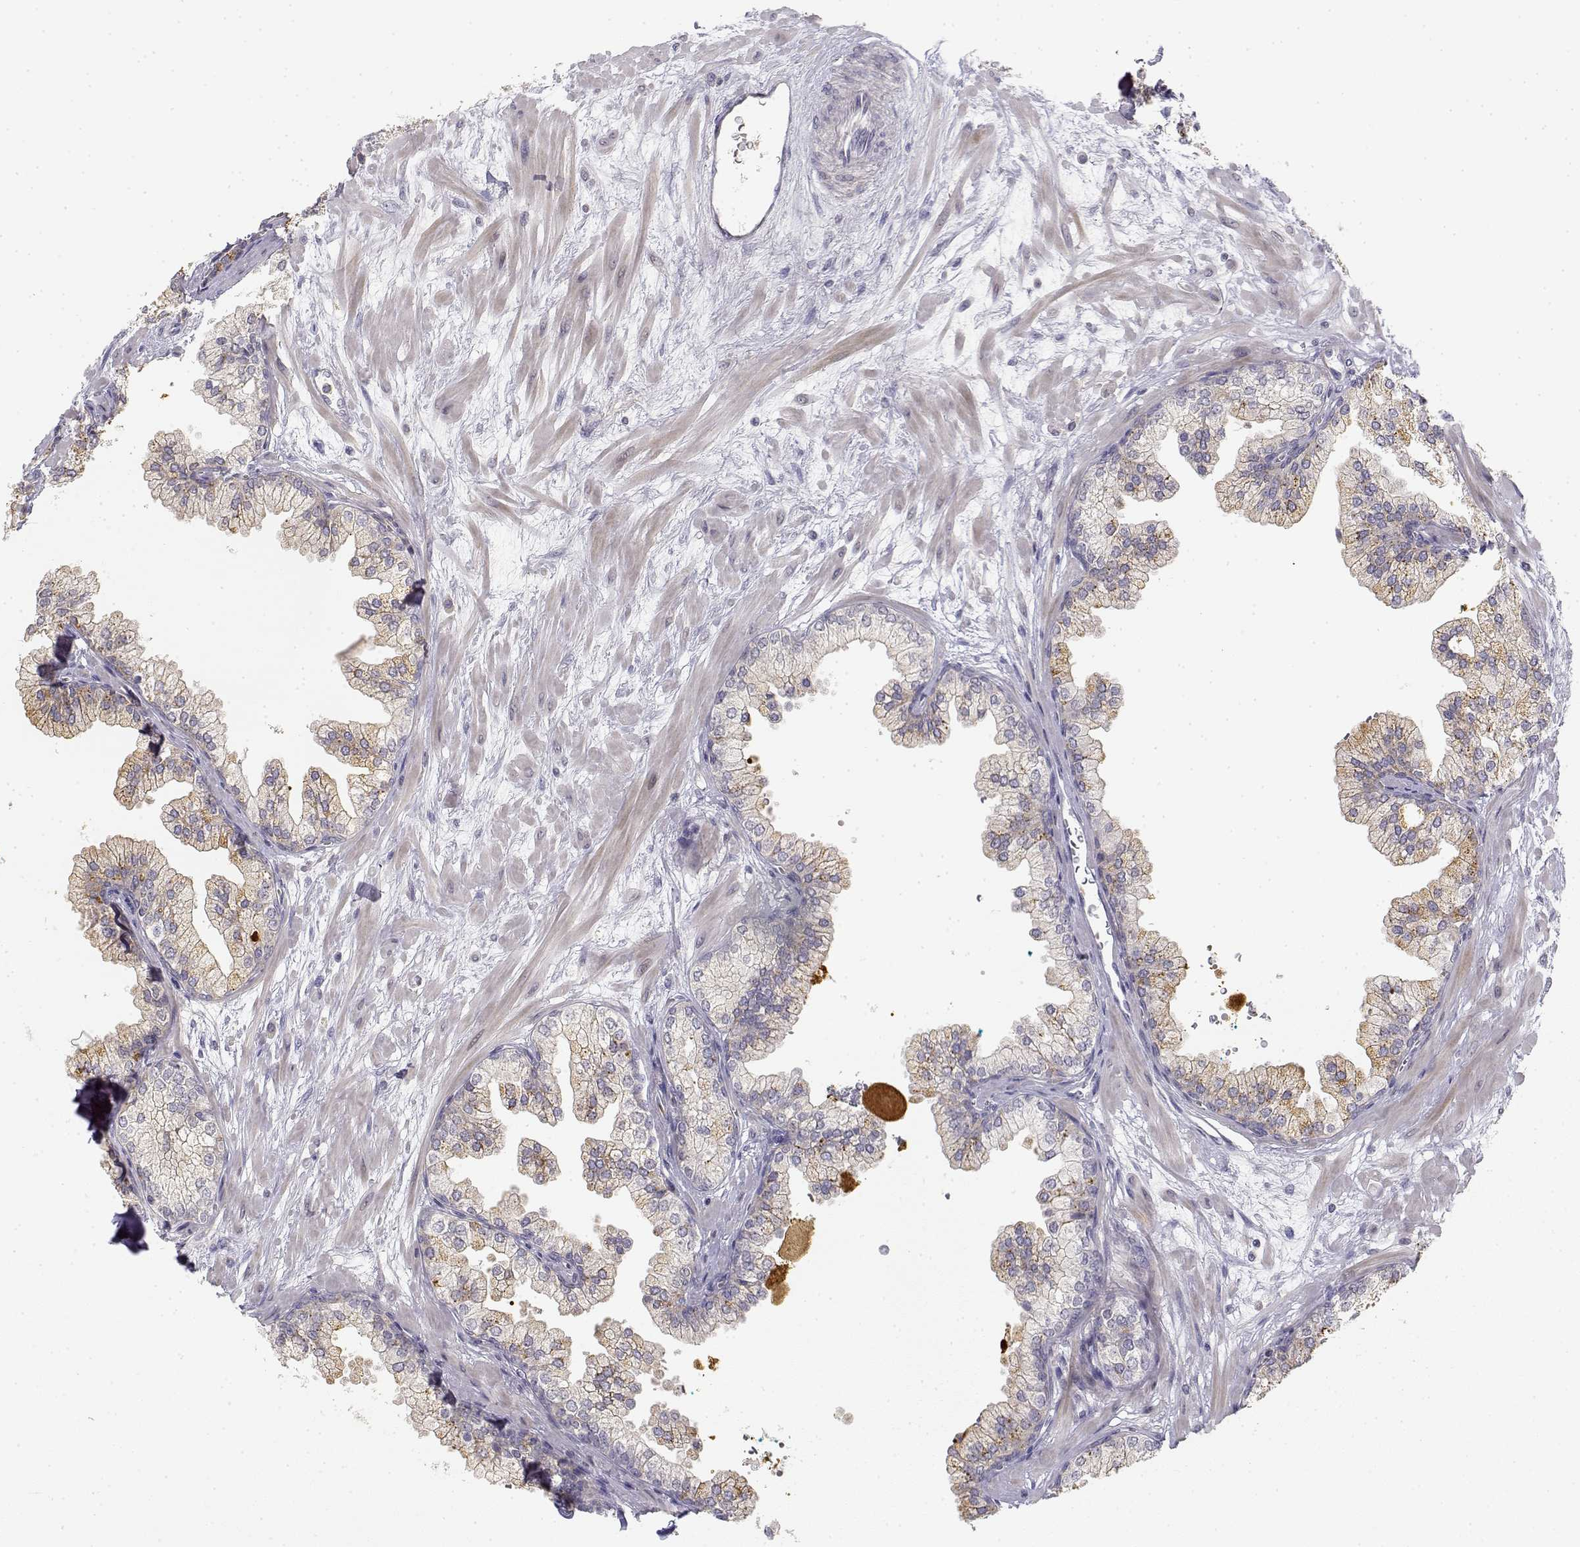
{"staining": {"intensity": "weak", "quantity": "25%-75%", "location": "cytoplasmic/membranous"}, "tissue": "prostate", "cell_type": "Glandular cells", "image_type": "normal", "snomed": [{"axis": "morphology", "description": "Normal tissue, NOS"}, {"axis": "topography", "description": "Prostate"}, {"axis": "topography", "description": "Peripheral nerve tissue"}], "caption": "A high-resolution photomicrograph shows IHC staining of normal prostate, which exhibits weak cytoplasmic/membranous positivity in approximately 25%-75% of glandular cells. The staining is performed using DAB (3,3'-diaminobenzidine) brown chromogen to label protein expression. The nuclei are counter-stained blue using hematoxylin.", "gene": "GLIPR1L2", "patient": {"sex": "male", "age": 61}}